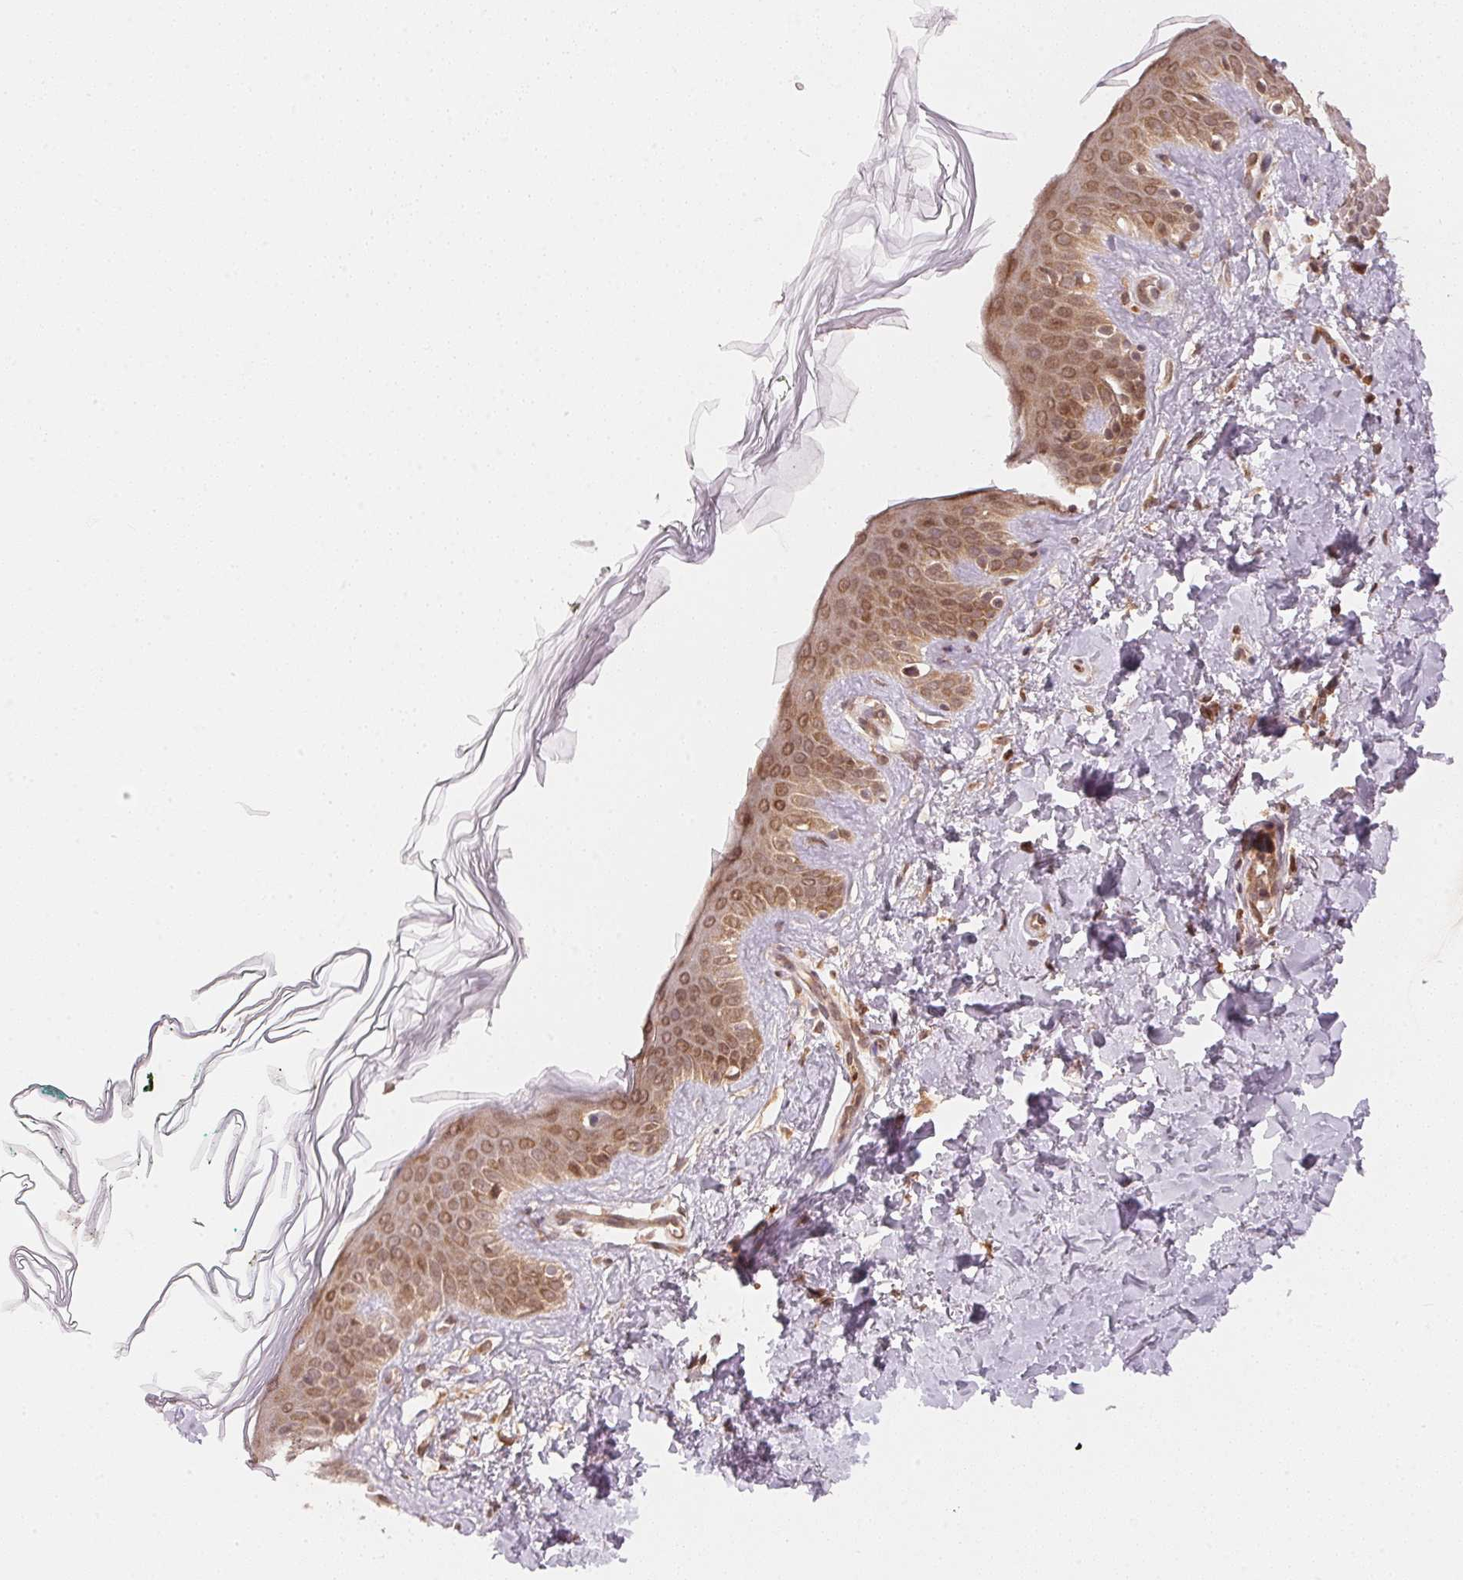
{"staining": {"intensity": "moderate", "quantity": ">75%", "location": "cytoplasmic/membranous,nuclear"}, "tissue": "skin", "cell_type": "Fibroblasts", "image_type": "normal", "snomed": [{"axis": "morphology", "description": "Normal tissue, NOS"}, {"axis": "topography", "description": "Skin"}, {"axis": "topography", "description": "Peripheral nerve tissue"}], "caption": "Immunohistochemistry (IHC) of normal skin exhibits medium levels of moderate cytoplasmic/membranous,nuclear positivity in about >75% of fibroblasts.", "gene": "EI24", "patient": {"sex": "female", "age": 45}}